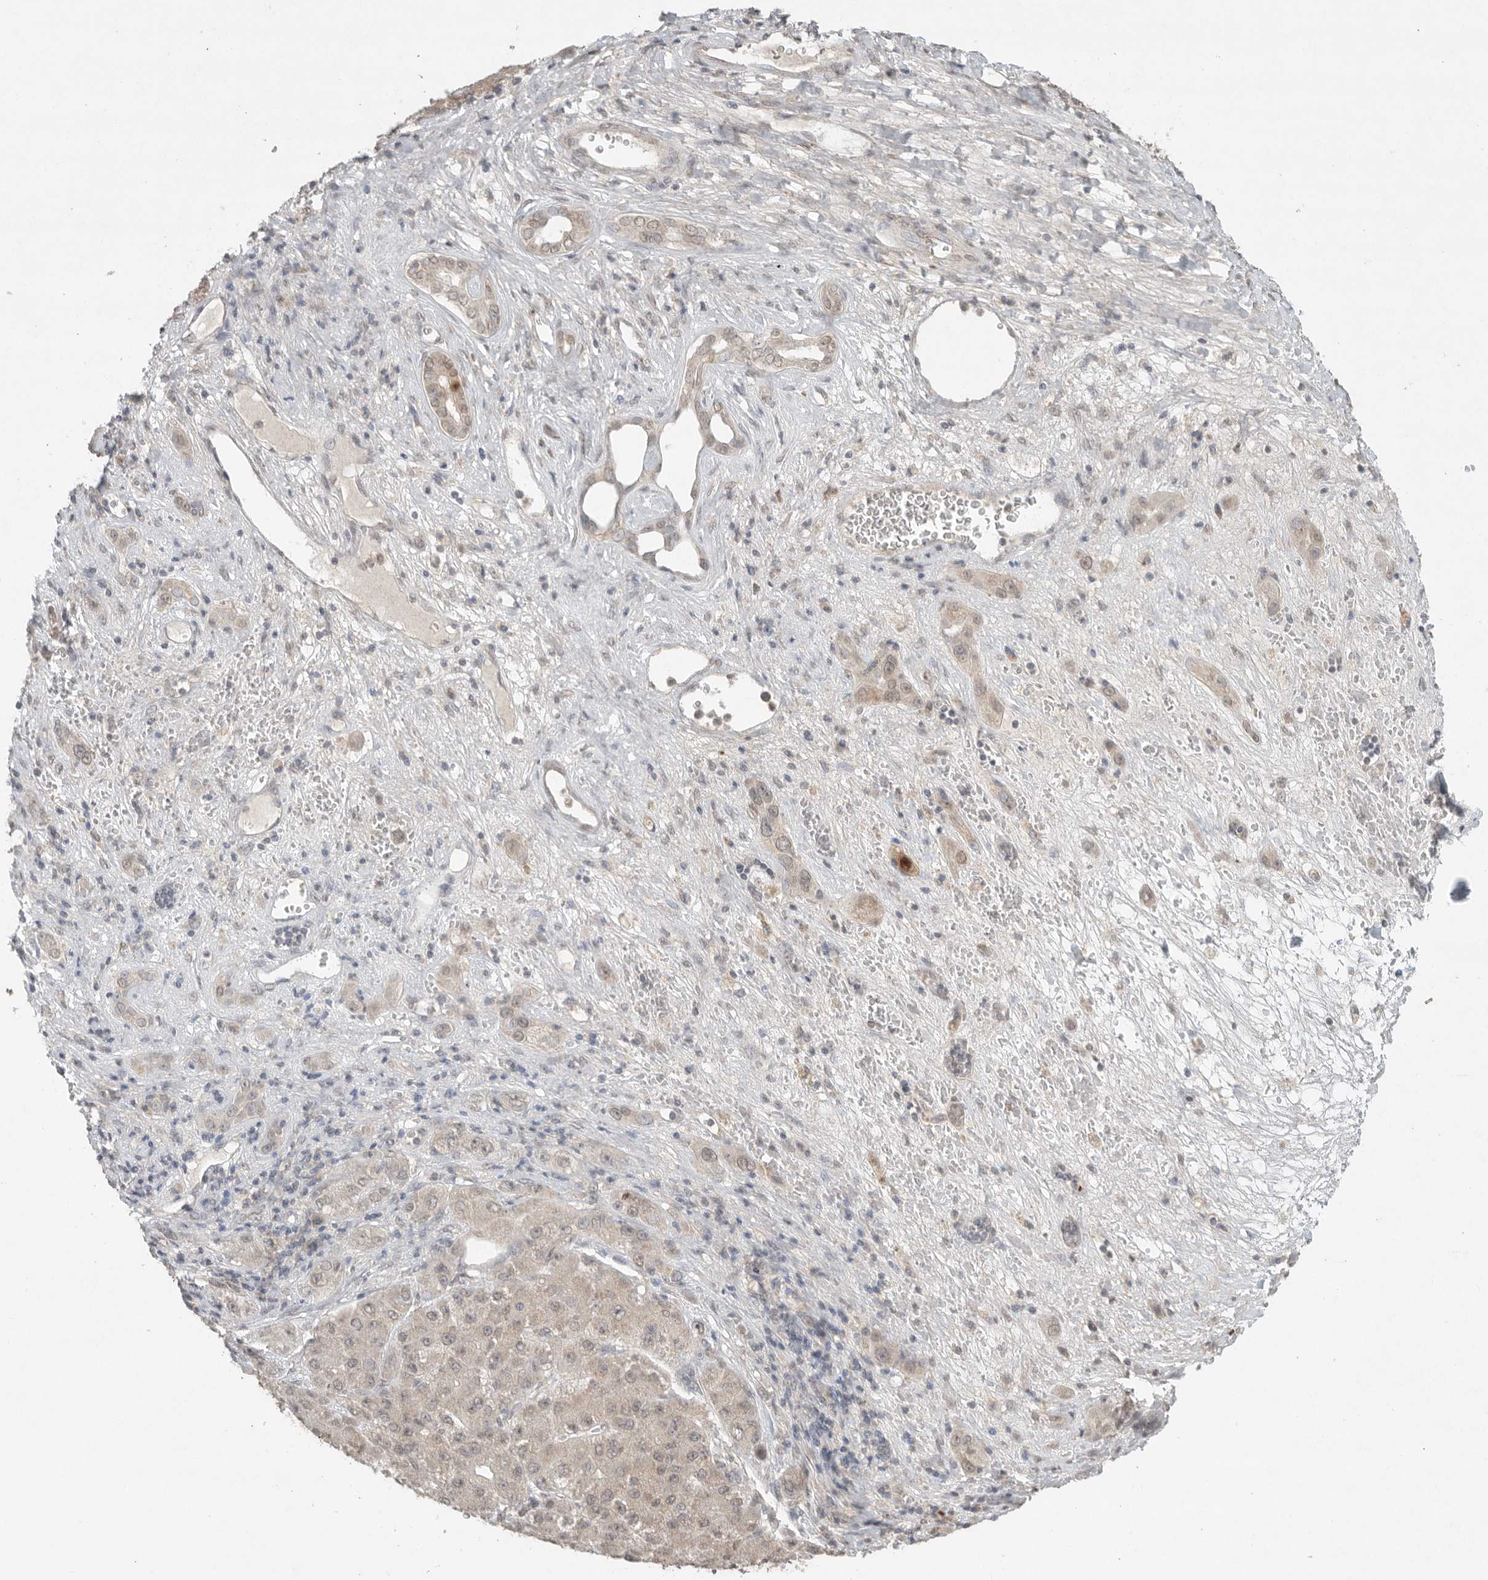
{"staining": {"intensity": "weak", "quantity": "25%-75%", "location": "cytoplasmic/membranous,nuclear"}, "tissue": "liver cancer", "cell_type": "Tumor cells", "image_type": "cancer", "snomed": [{"axis": "morphology", "description": "Carcinoma, Hepatocellular, NOS"}, {"axis": "topography", "description": "Liver"}], "caption": "Liver cancer (hepatocellular carcinoma) stained with IHC reveals weak cytoplasmic/membranous and nuclear expression in approximately 25%-75% of tumor cells.", "gene": "KLK5", "patient": {"sex": "female", "age": 73}}